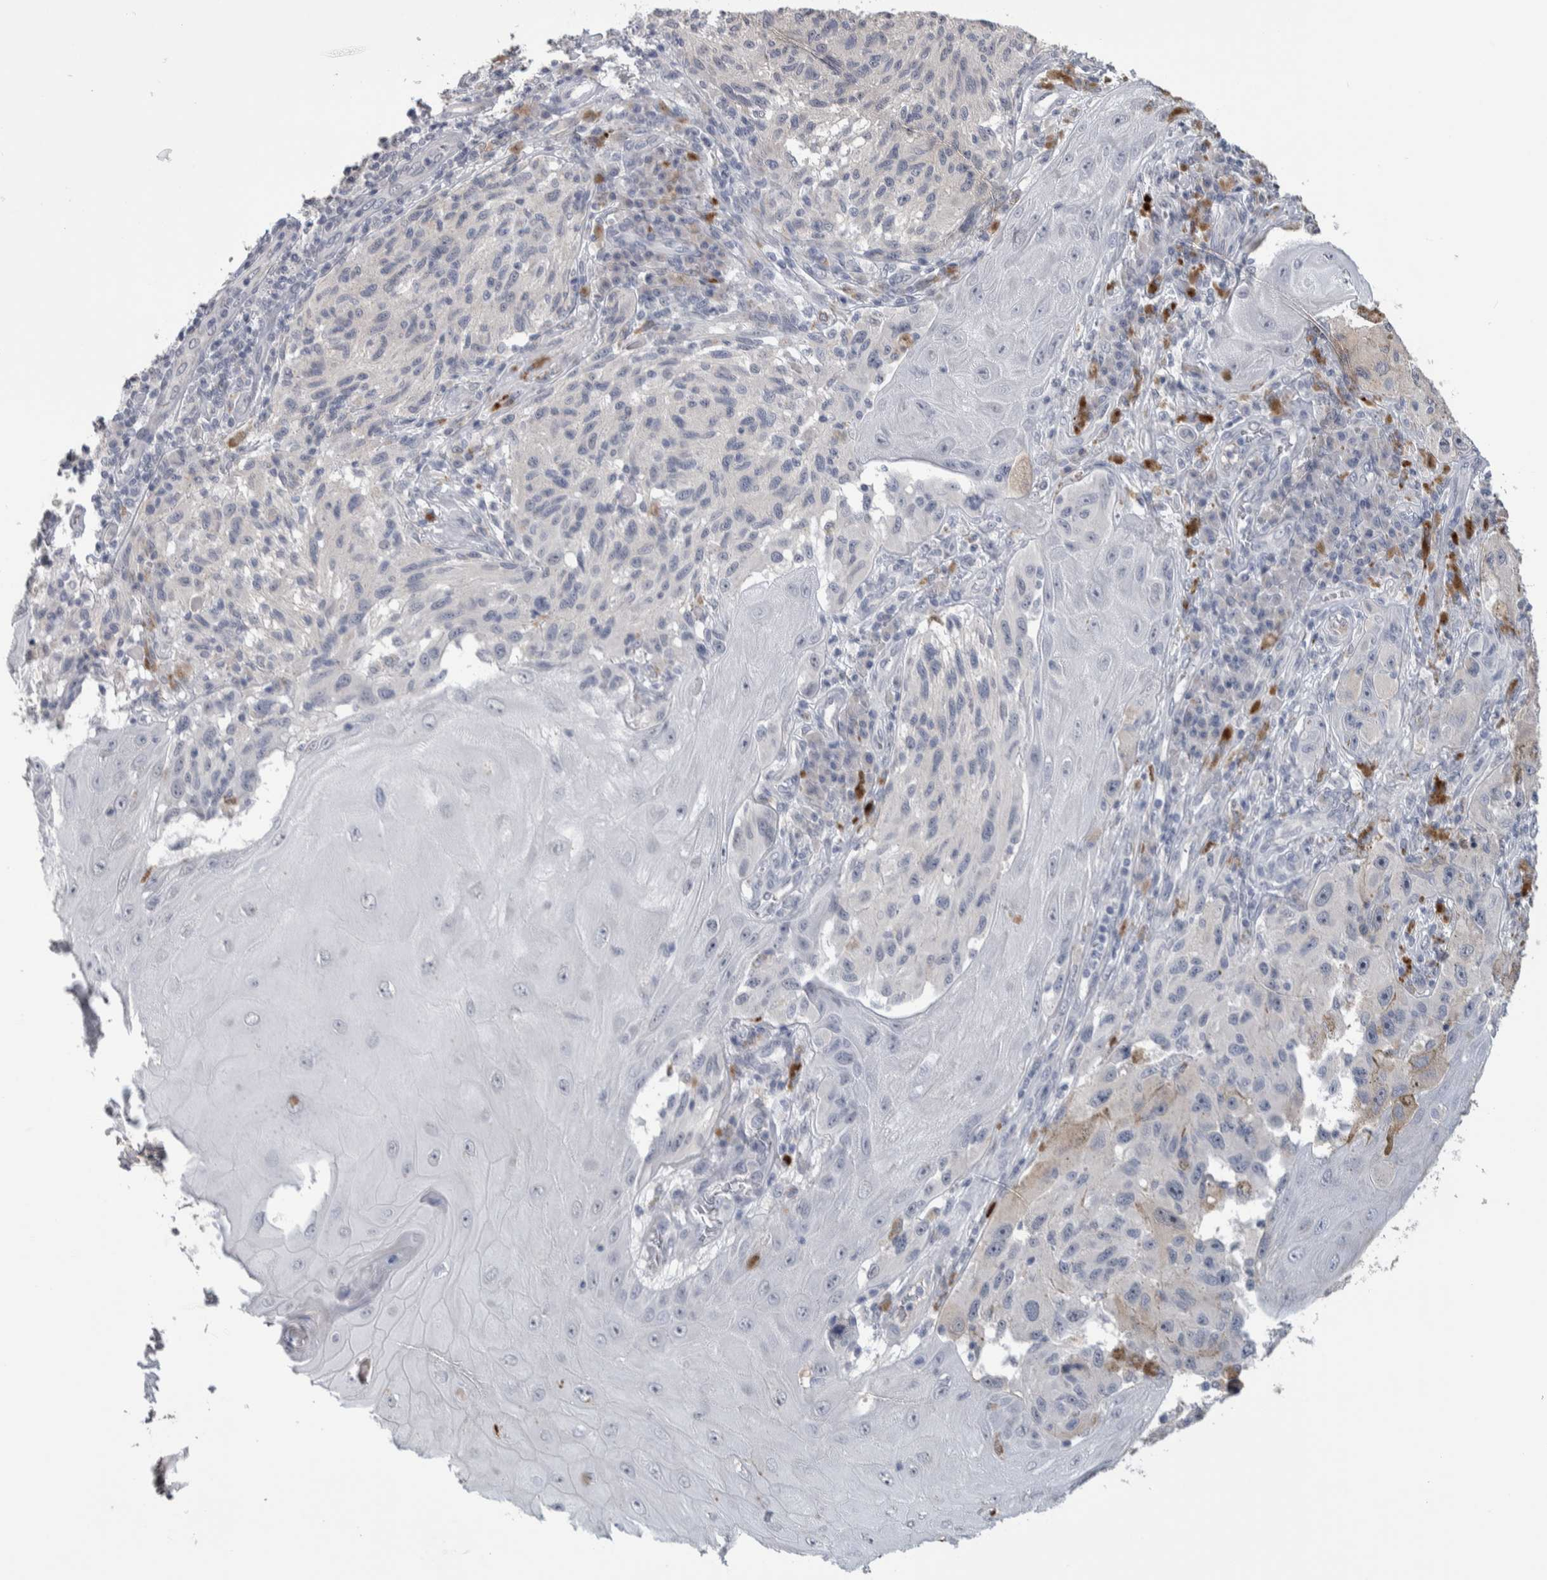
{"staining": {"intensity": "negative", "quantity": "none", "location": "none"}, "tissue": "melanoma", "cell_type": "Tumor cells", "image_type": "cancer", "snomed": [{"axis": "morphology", "description": "Malignant melanoma, NOS"}, {"axis": "topography", "description": "Skin"}], "caption": "This is a image of IHC staining of melanoma, which shows no expression in tumor cells.", "gene": "TMEM102", "patient": {"sex": "female", "age": 73}}